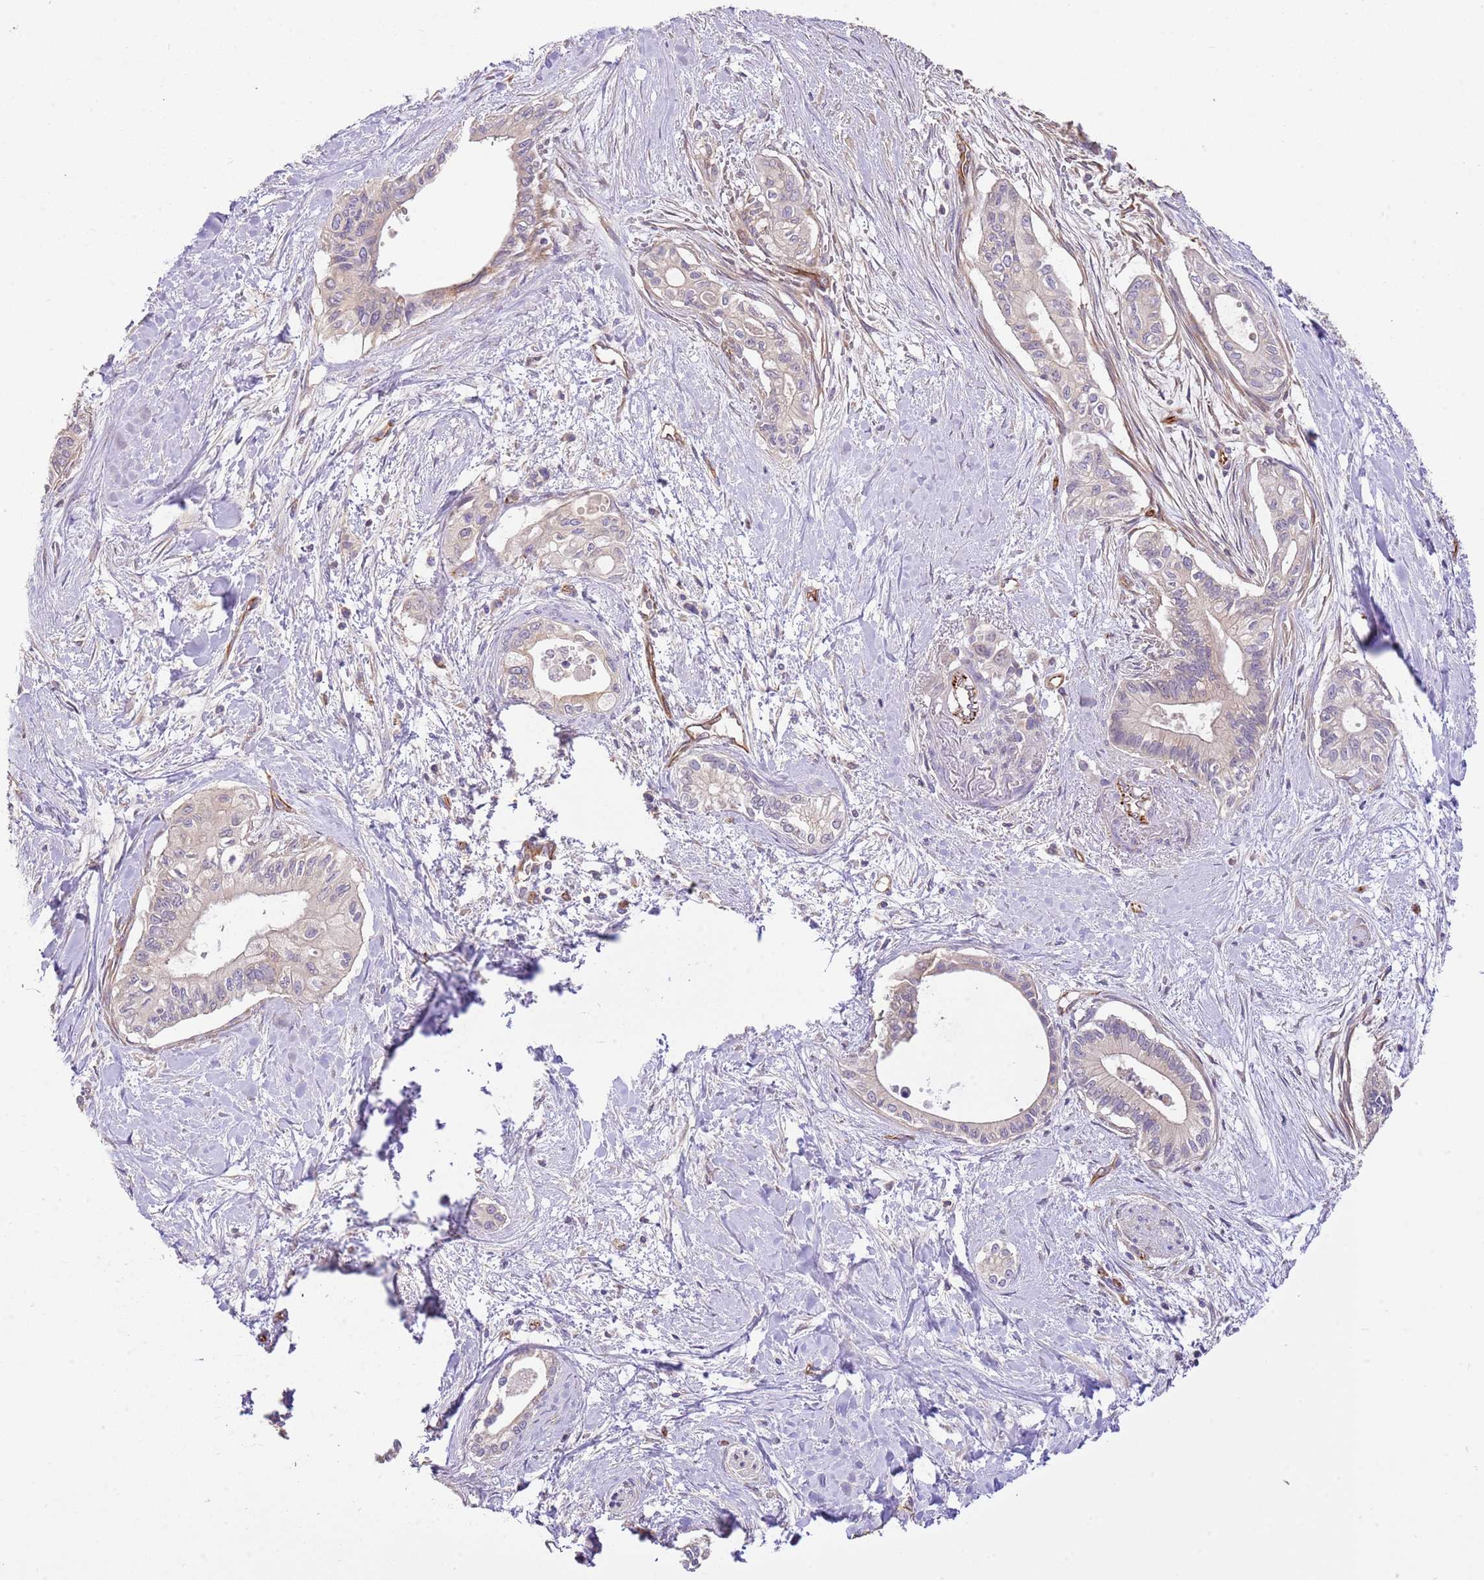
{"staining": {"intensity": "weak", "quantity": "<25%", "location": "cytoplasmic/membranous"}, "tissue": "pancreatic cancer", "cell_type": "Tumor cells", "image_type": "cancer", "snomed": [{"axis": "morphology", "description": "Adenocarcinoma, NOS"}, {"axis": "topography", "description": "Pancreas"}], "caption": "High magnification brightfield microscopy of pancreatic cancer (adenocarcinoma) stained with DAB (brown) and counterstained with hematoxylin (blue): tumor cells show no significant expression.", "gene": "DOCK9", "patient": {"sex": "male", "age": 78}}